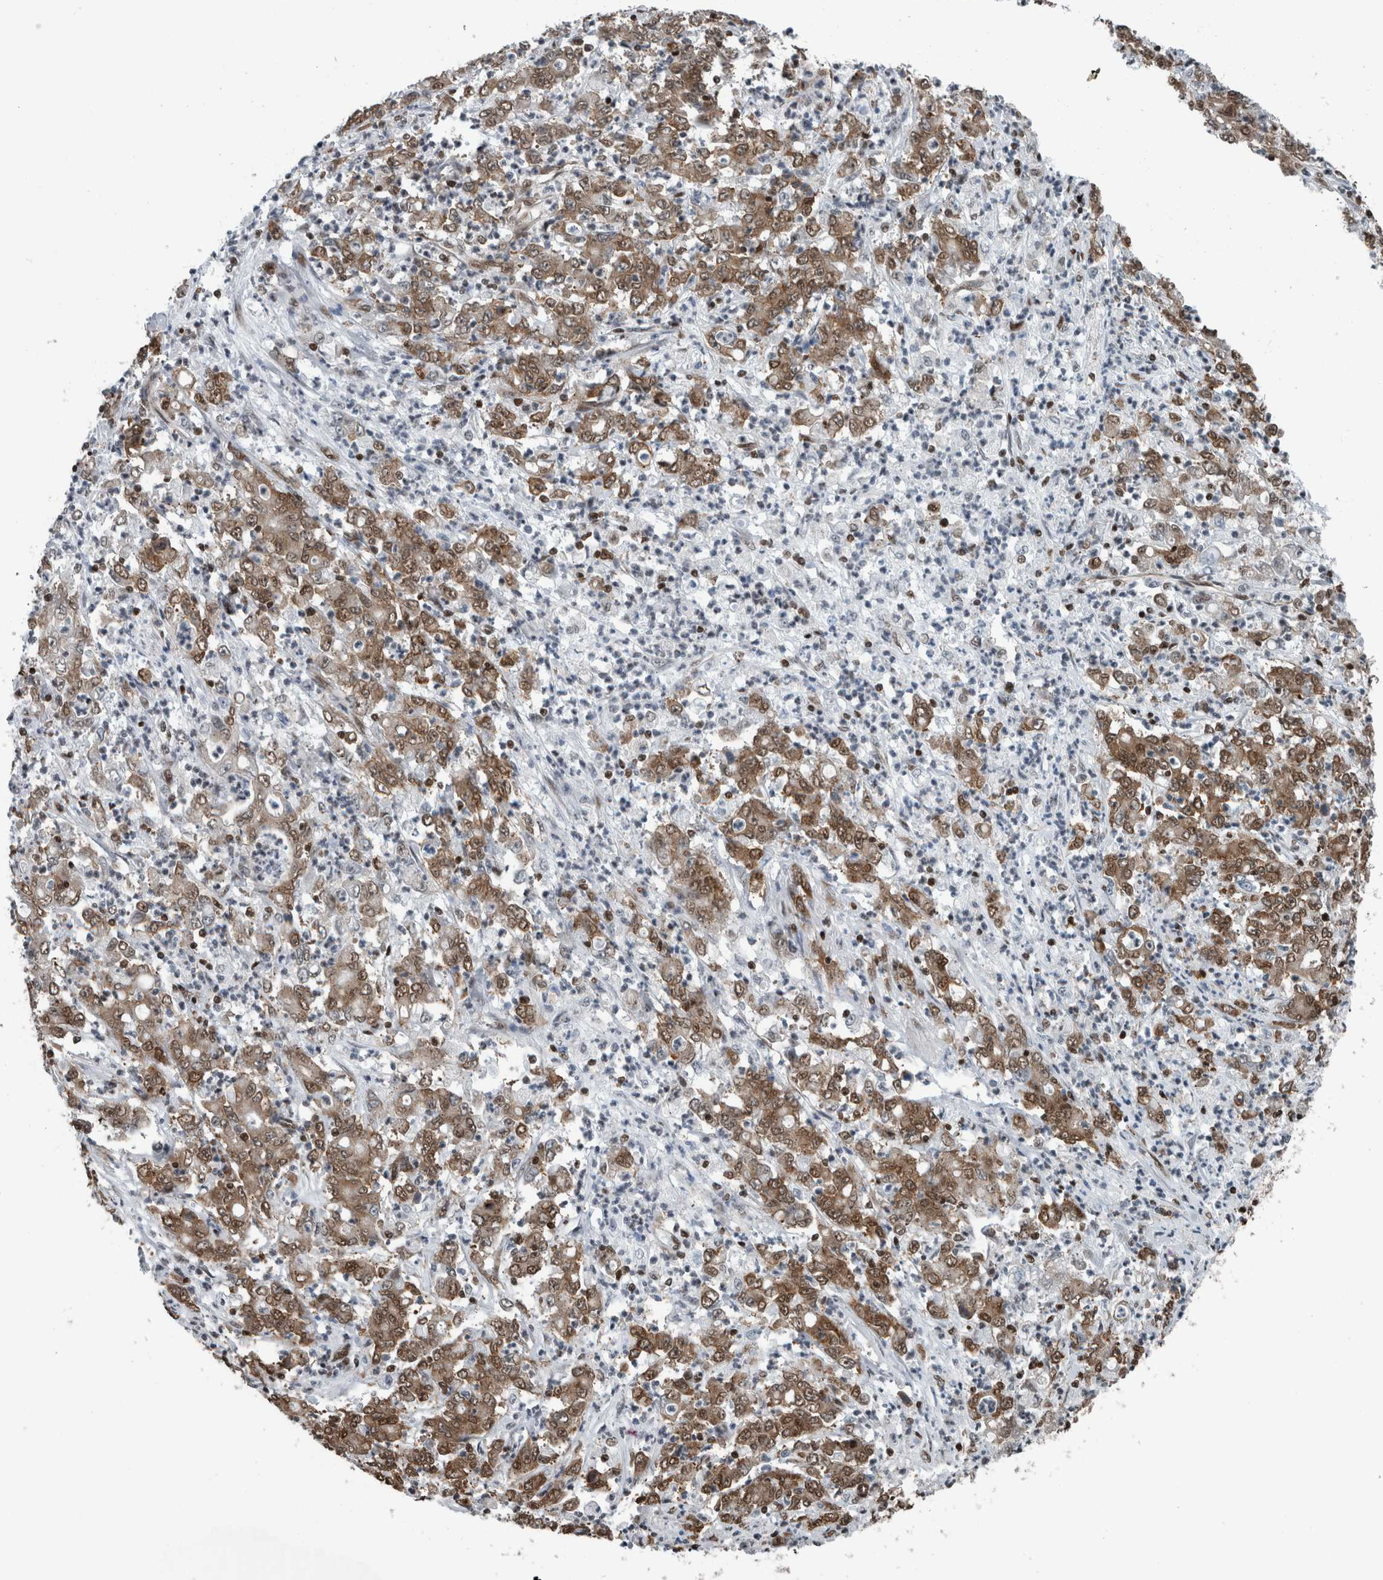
{"staining": {"intensity": "moderate", "quantity": ">75%", "location": "cytoplasmic/membranous,nuclear"}, "tissue": "stomach cancer", "cell_type": "Tumor cells", "image_type": "cancer", "snomed": [{"axis": "morphology", "description": "Adenocarcinoma, NOS"}, {"axis": "topography", "description": "Stomach, lower"}], "caption": "Adenocarcinoma (stomach) stained with a brown dye shows moderate cytoplasmic/membranous and nuclear positive staining in approximately >75% of tumor cells.", "gene": "DNMT3A", "patient": {"sex": "female", "age": 71}}